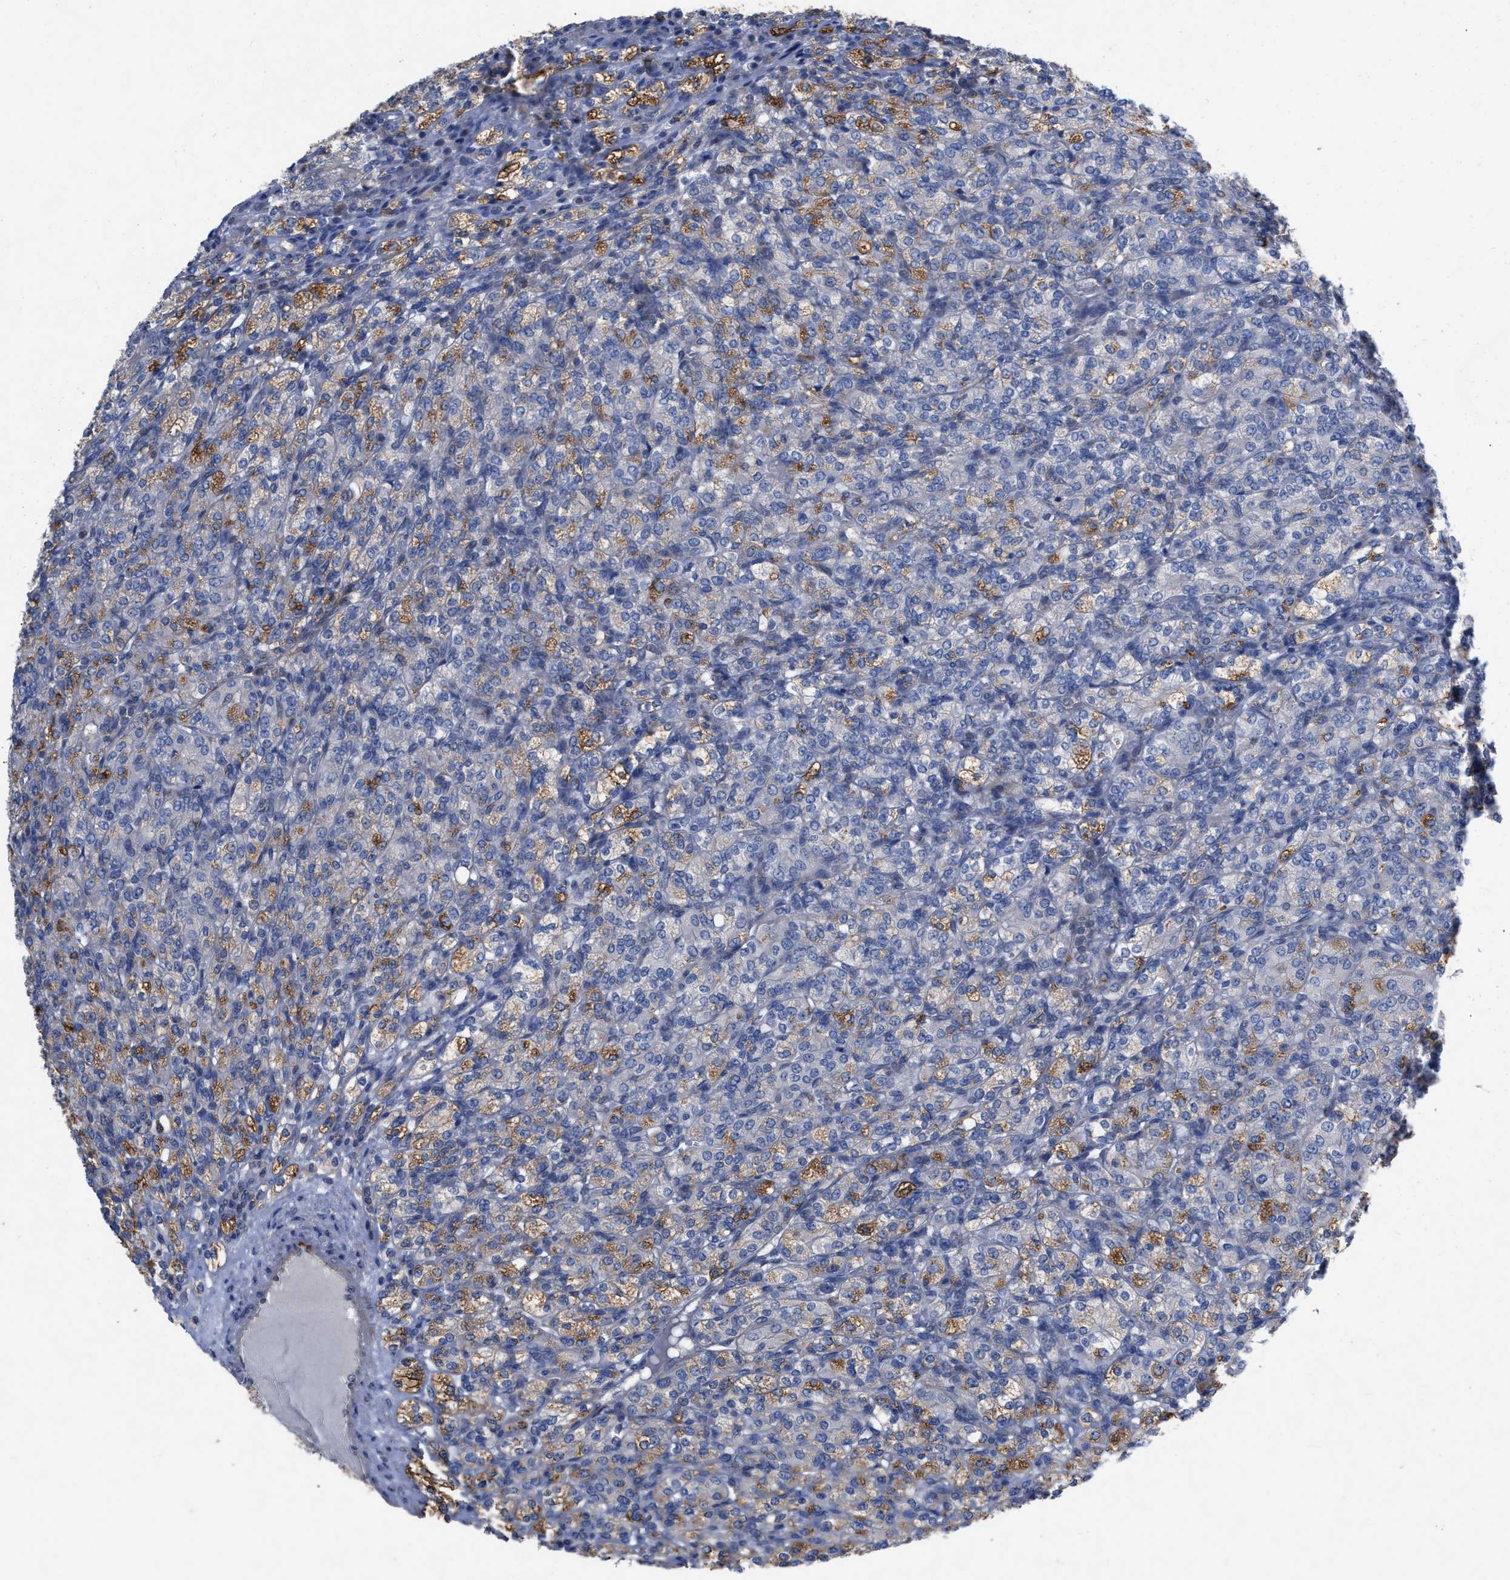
{"staining": {"intensity": "moderate", "quantity": "25%-75%", "location": "cytoplasmic/membranous"}, "tissue": "renal cancer", "cell_type": "Tumor cells", "image_type": "cancer", "snomed": [{"axis": "morphology", "description": "Adenocarcinoma, NOS"}, {"axis": "topography", "description": "Kidney"}], "caption": "Human renal cancer (adenocarcinoma) stained with a protein marker exhibits moderate staining in tumor cells.", "gene": "TMEM131", "patient": {"sex": "male", "age": 77}}